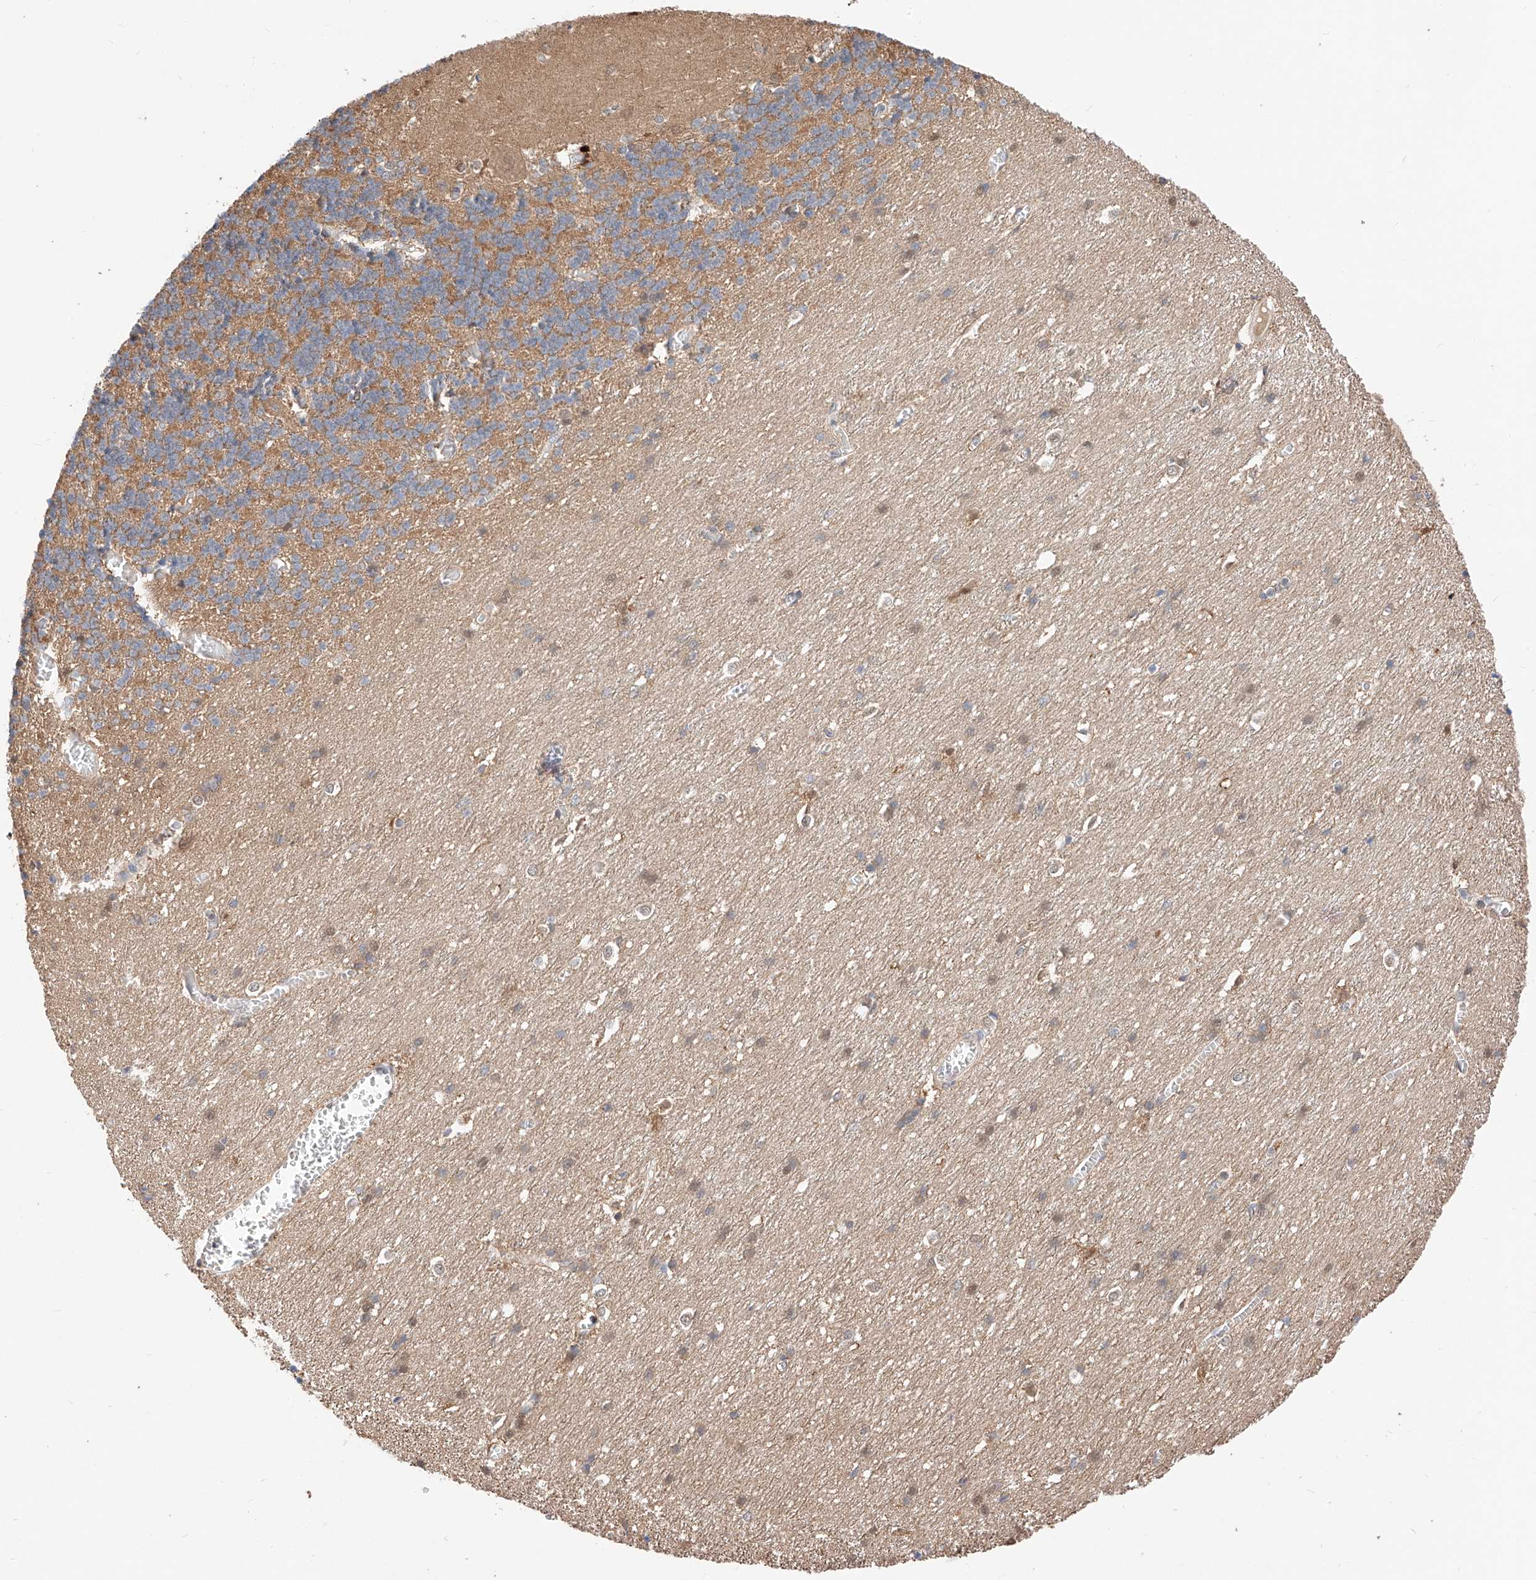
{"staining": {"intensity": "moderate", "quantity": "25%-75%", "location": "cytoplasmic/membranous"}, "tissue": "cerebellum", "cell_type": "Cells in granular layer", "image_type": "normal", "snomed": [{"axis": "morphology", "description": "Normal tissue, NOS"}, {"axis": "topography", "description": "Cerebellum"}], "caption": "Moderate cytoplasmic/membranous staining for a protein is appreciated in approximately 25%-75% of cells in granular layer of benign cerebellum using immunohistochemistry.", "gene": "ZSCAN4", "patient": {"sex": "male", "age": 37}}